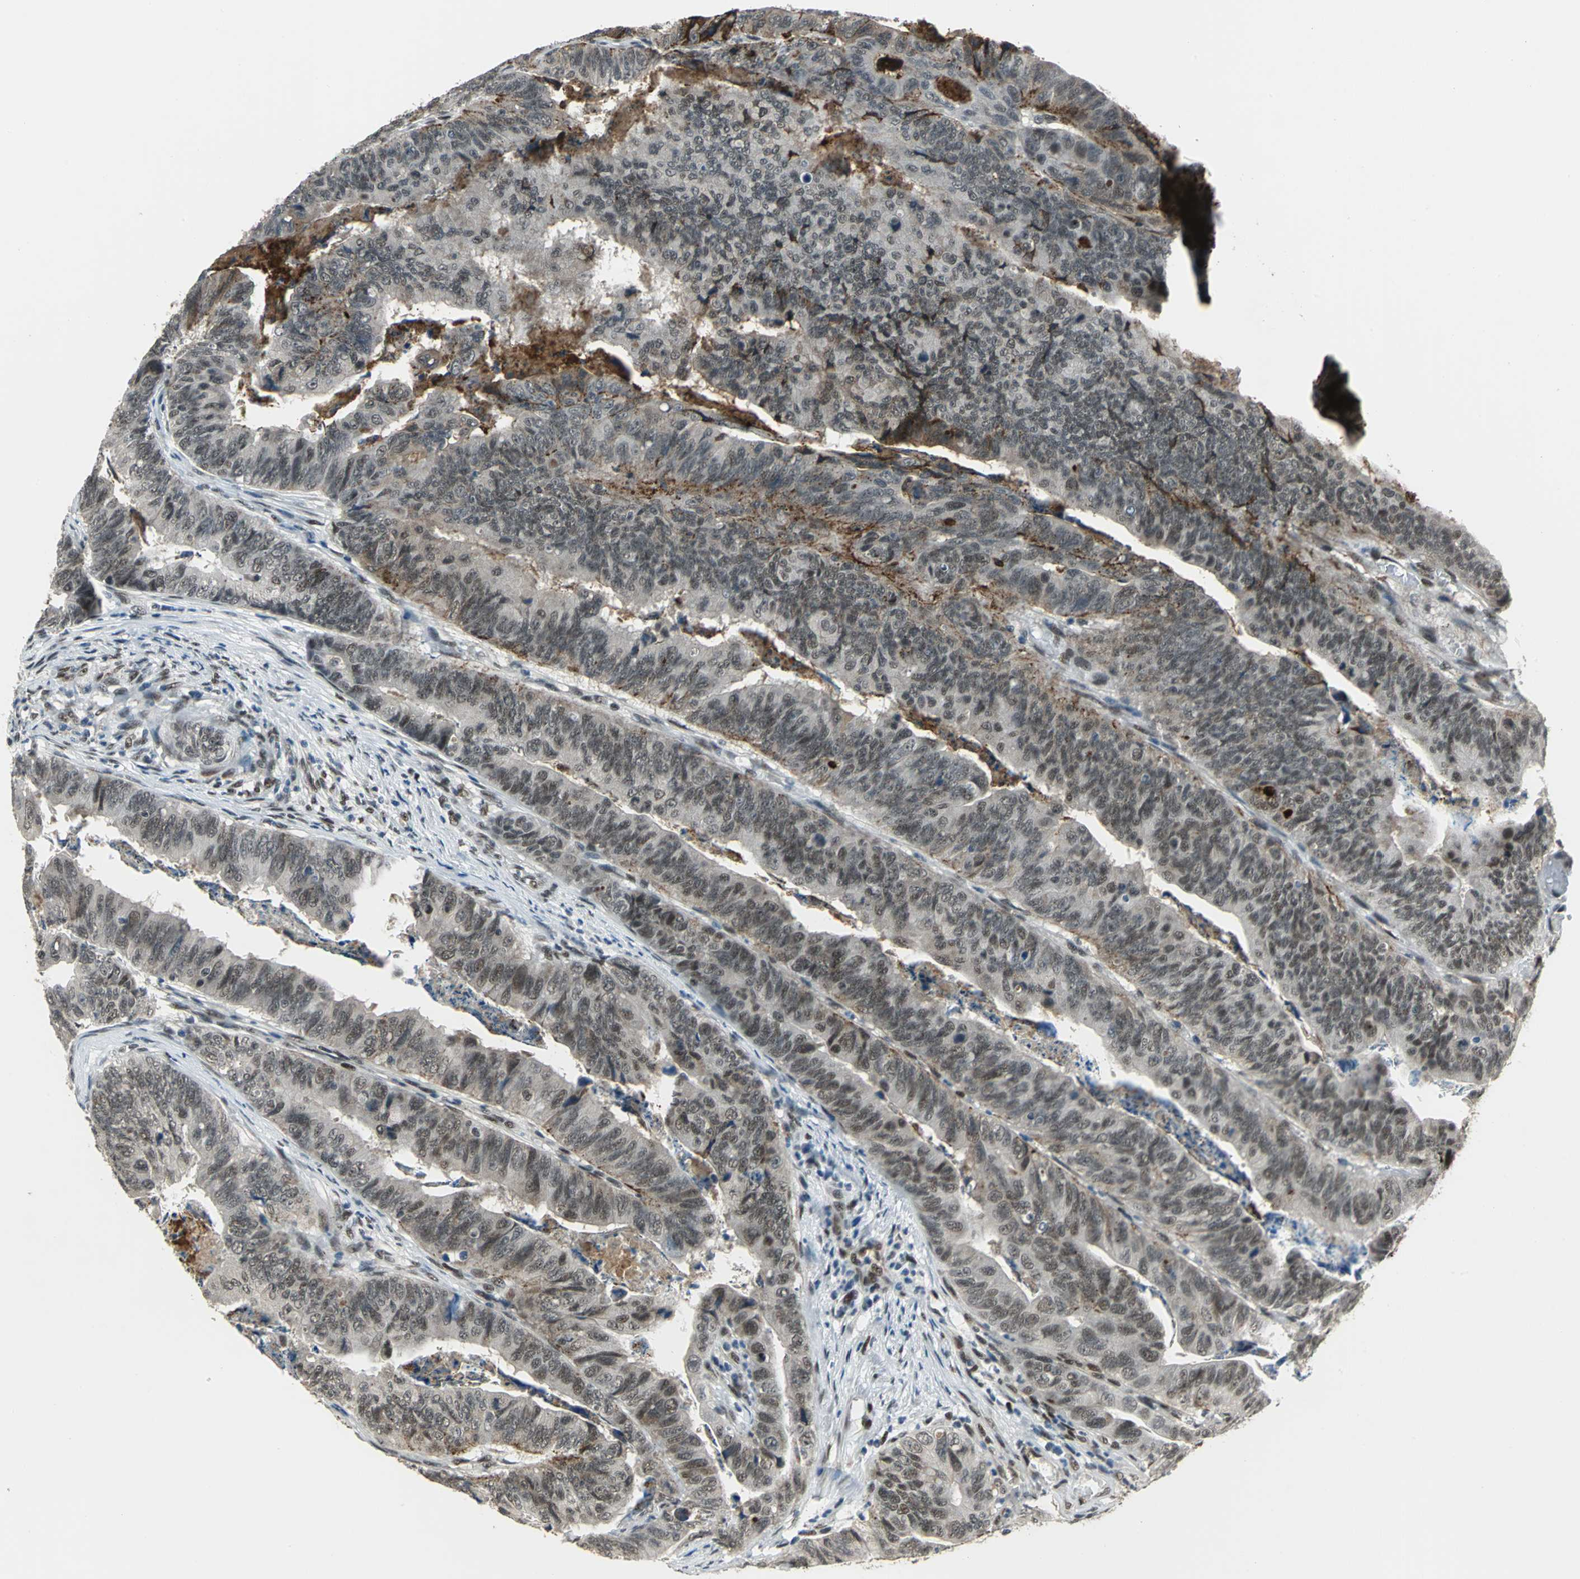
{"staining": {"intensity": "weak", "quantity": "25%-75%", "location": "cytoplasmic/membranous,nuclear"}, "tissue": "stomach cancer", "cell_type": "Tumor cells", "image_type": "cancer", "snomed": [{"axis": "morphology", "description": "Adenocarcinoma, NOS"}, {"axis": "topography", "description": "Stomach, lower"}], "caption": "Protein expression analysis of human stomach cancer (adenocarcinoma) reveals weak cytoplasmic/membranous and nuclear positivity in approximately 25%-75% of tumor cells. (Brightfield microscopy of DAB IHC at high magnification).", "gene": "ELF2", "patient": {"sex": "male", "age": 77}}